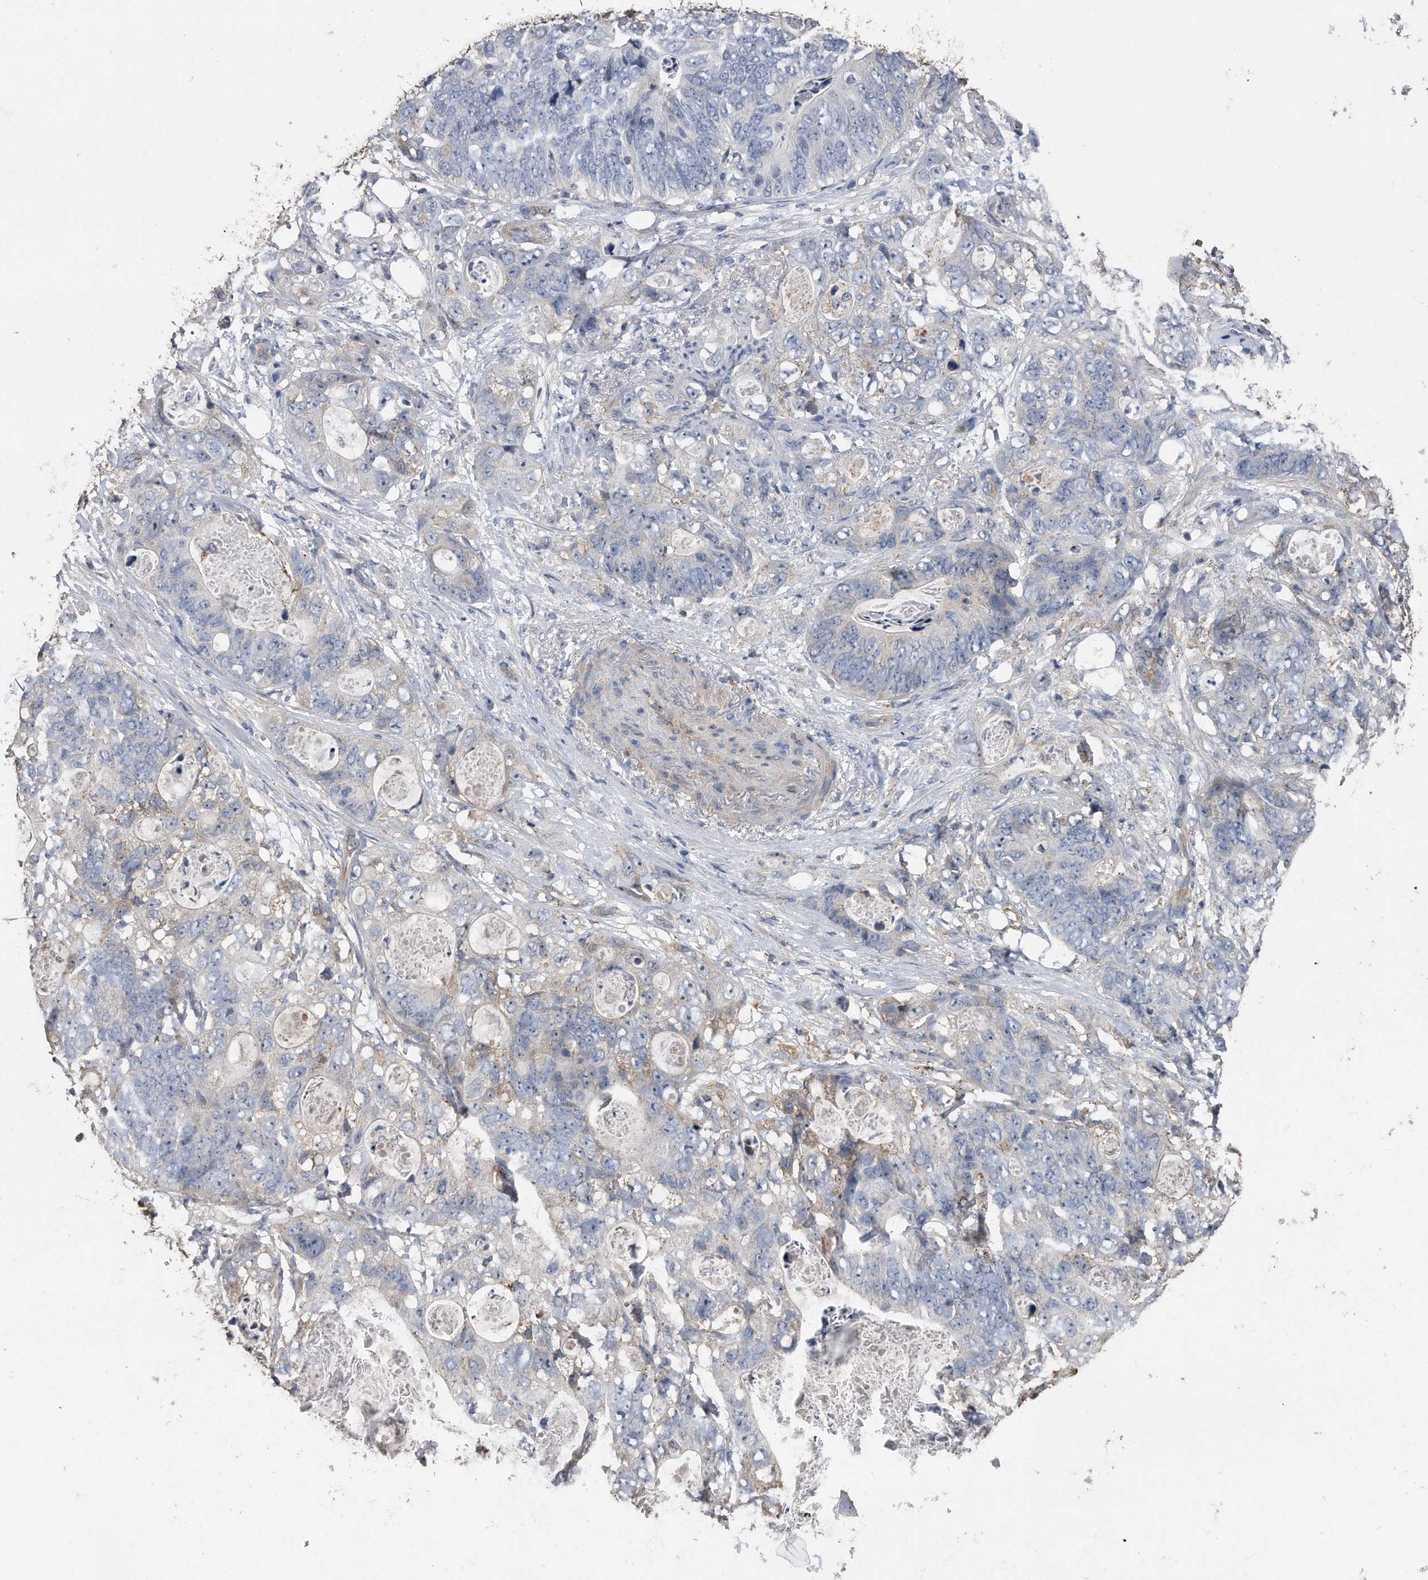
{"staining": {"intensity": "negative", "quantity": "none", "location": "none"}, "tissue": "stomach cancer", "cell_type": "Tumor cells", "image_type": "cancer", "snomed": [{"axis": "morphology", "description": "Normal tissue, NOS"}, {"axis": "morphology", "description": "Adenocarcinoma, NOS"}, {"axis": "topography", "description": "Stomach"}], "caption": "Image shows no protein expression in tumor cells of adenocarcinoma (stomach) tissue.", "gene": "KCND3", "patient": {"sex": "female", "age": 89}}